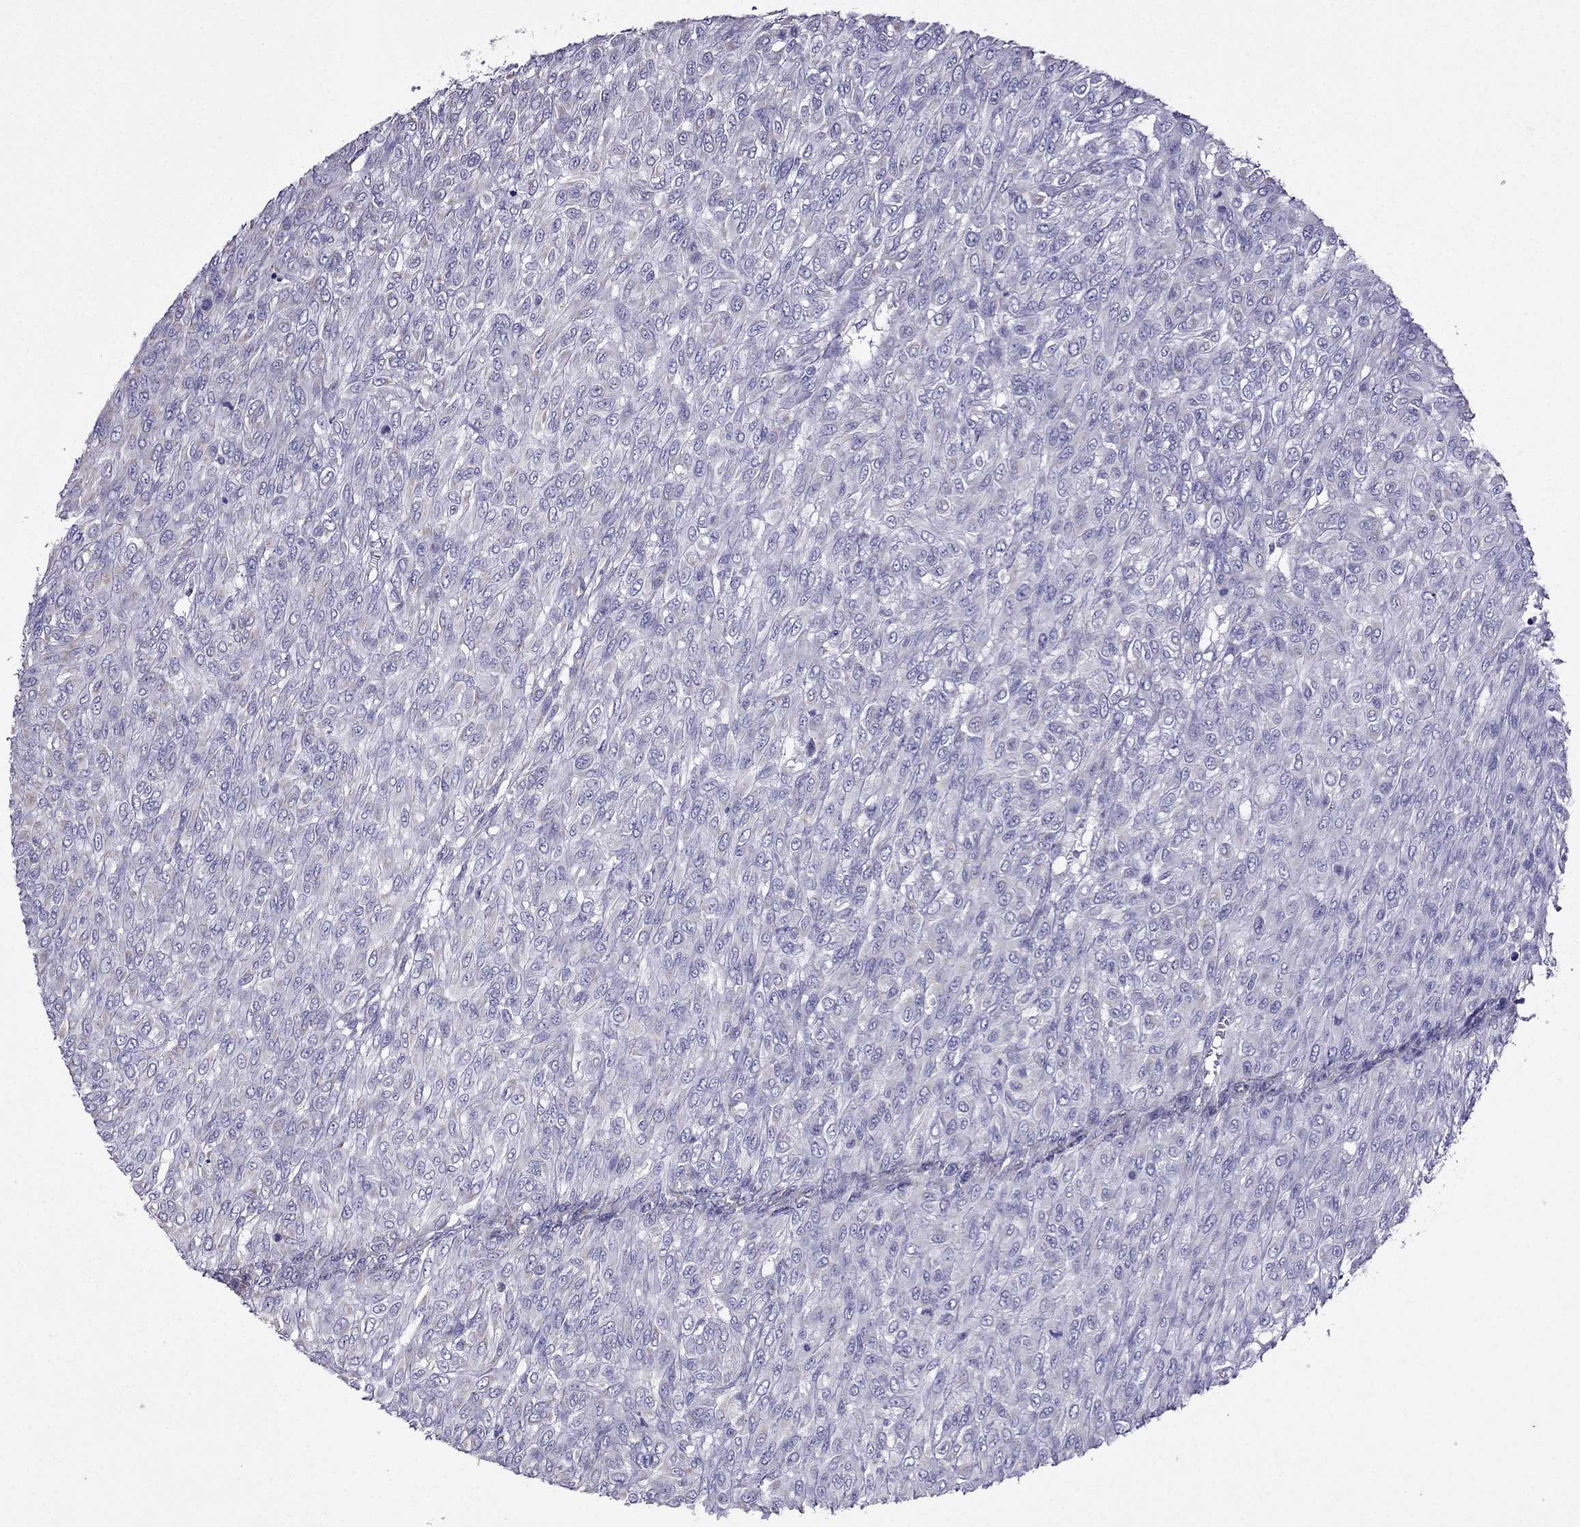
{"staining": {"intensity": "negative", "quantity": "none", "location": "none"}, "tissue": "renal cancer", "cell_type": "Tumor cells", "image_type": "cancer", "snomed": [{"axis": "morphology", "description": "Adenocarcinoma, NOS"}, {"axis": "topography", "description": "Kidney"}], "caption": "IHC of adenocarcinoma (renal) displays no expression in tumor cells.", "gene": "DSC1", "patient": {"sex": "male", "age": 58}}